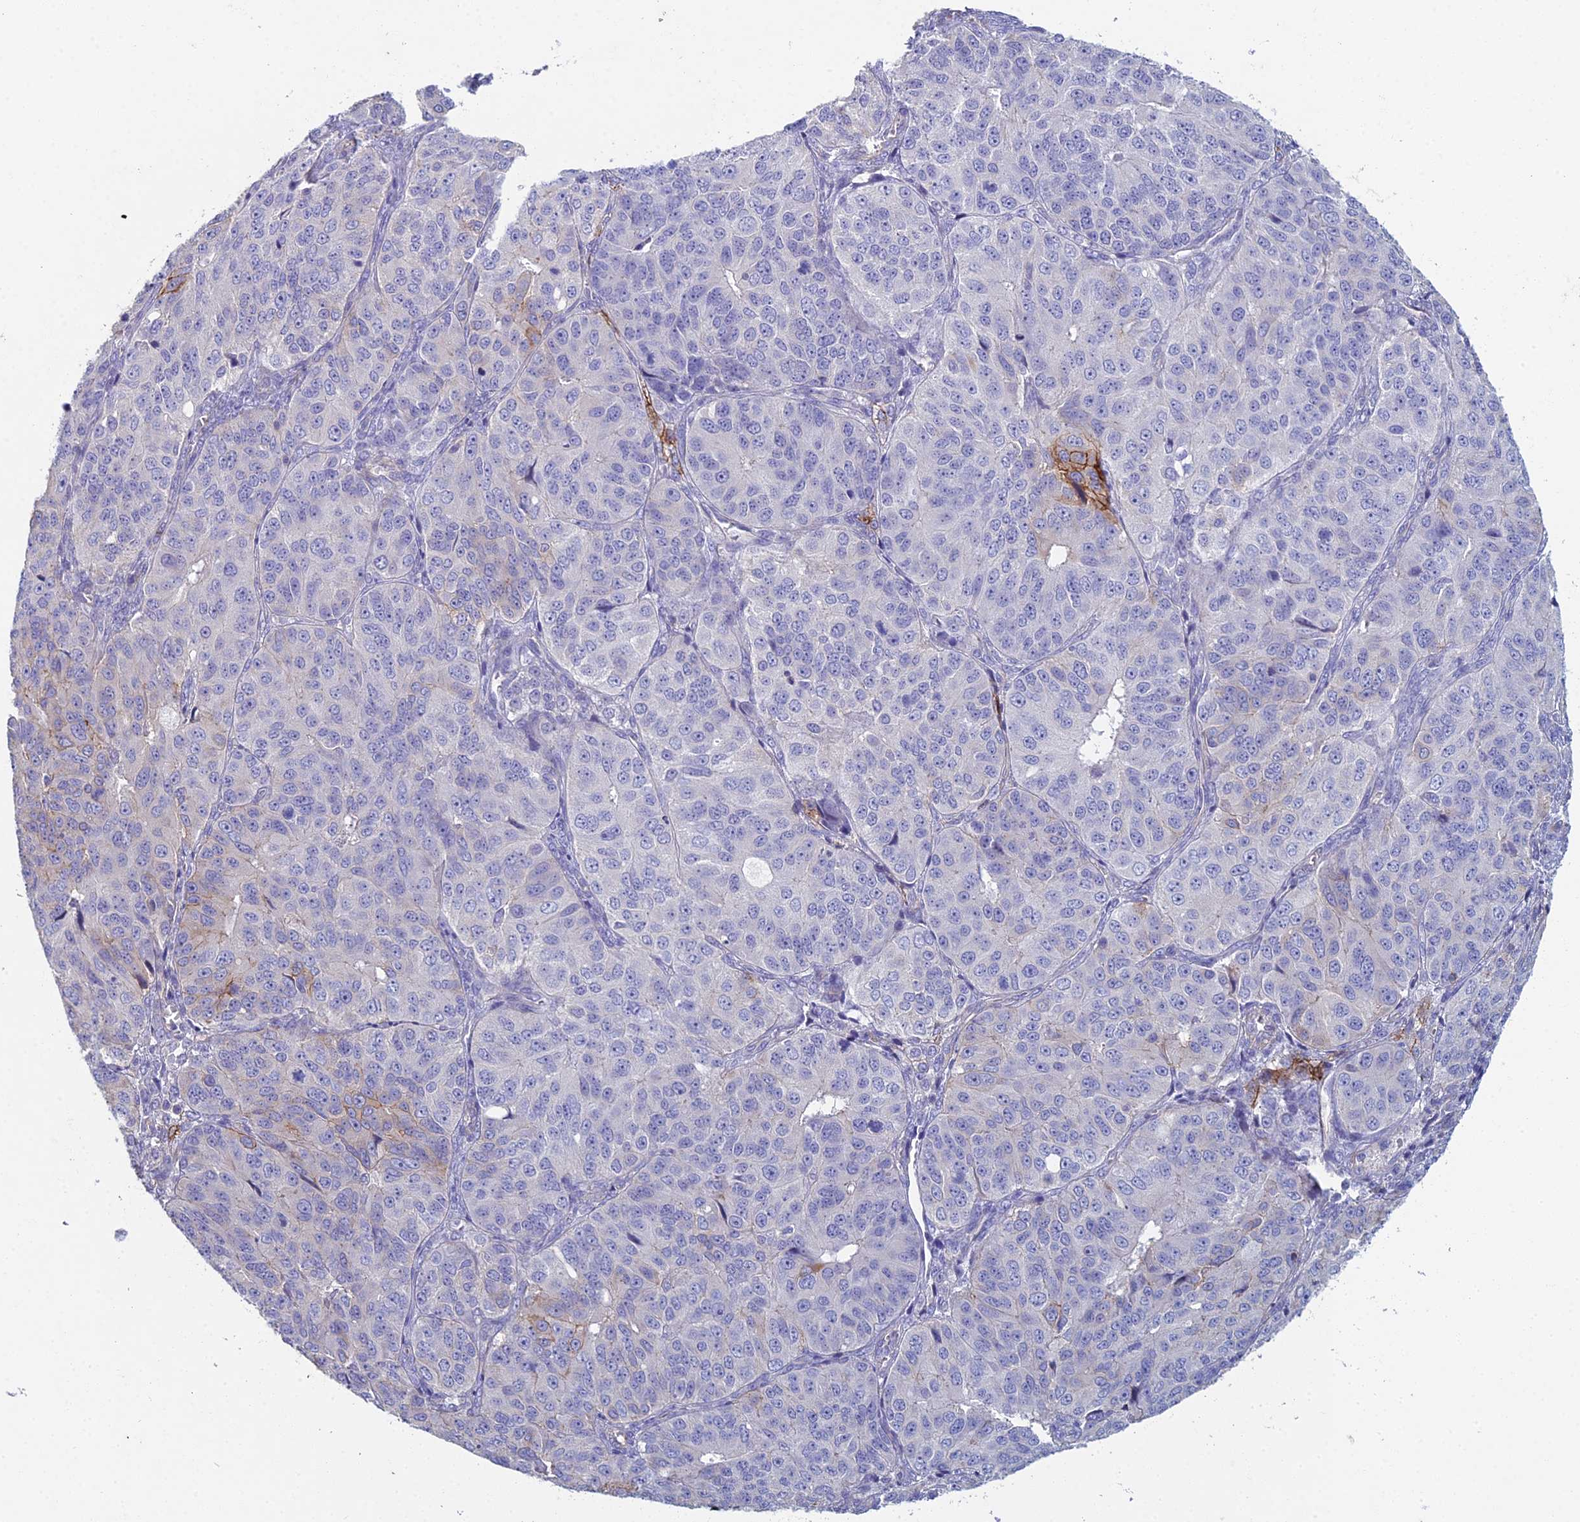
{"staining": {"intensity": "moderate", "quantity": "<25%", "location": "cytoplasmic/membranous"}, "tissue": "ovarian cancer", "cell_type": "Tumor cells", "image_type": "cancer", "snomed": [{"axis": "morphology", "description": "Carcinoma, endometroid"}, {"axis": "topography", "description": "Ovary"}], "caption": "A brown stain labels moderate cytoplasmic/membranous positivity of a protein in human ovarian cancer (endometroid carcinoma) tumor cells.", "gene": "NCAM1", "patient": {"sex": "female", "age": 51}}